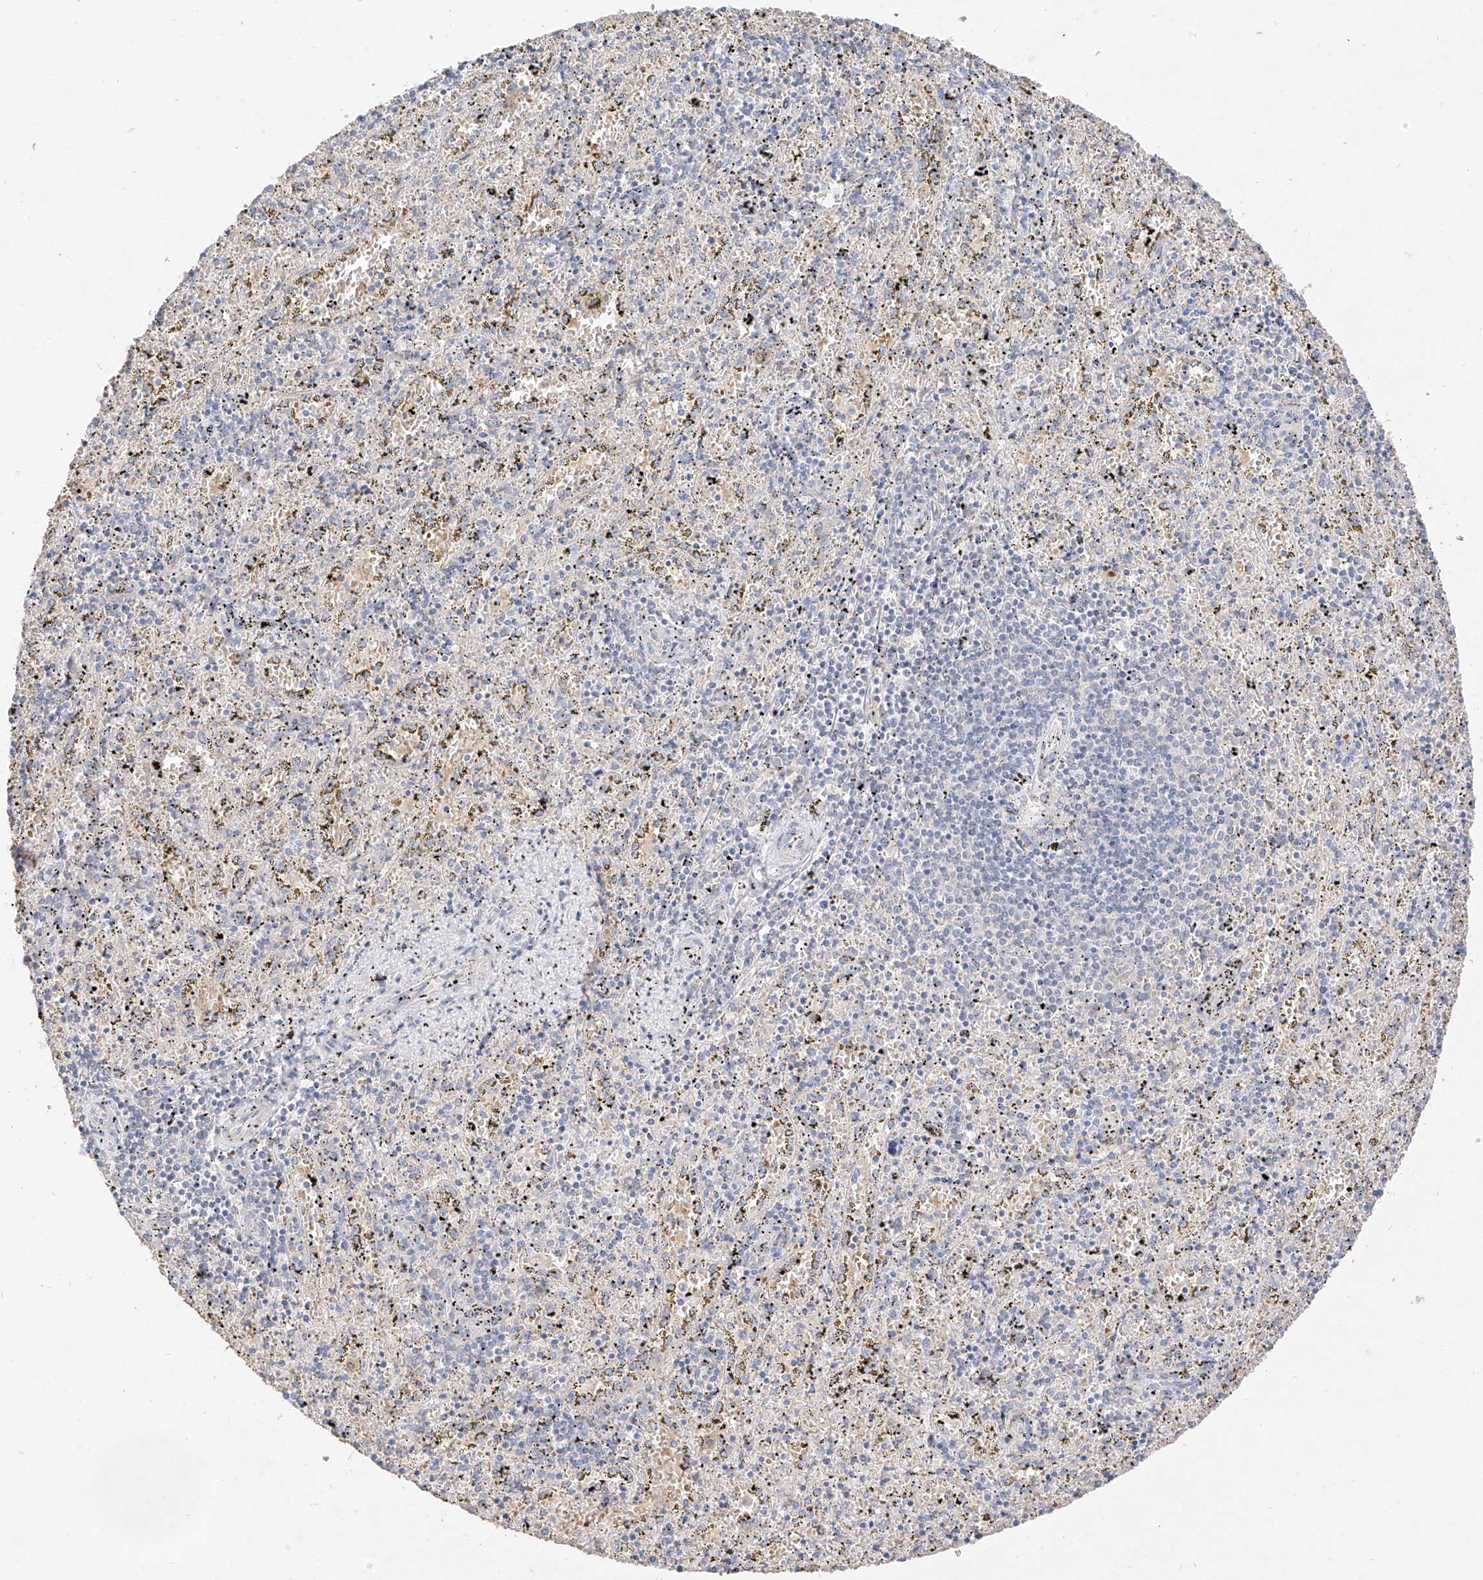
{"staining": {"intensity": "weak", "quantity": "<25%", "location": "cytoplasmic/membranous"}, "tissue": "spleen", "cell_type": "Cells in red pulp", "image_type": "normal", "snomed": [{"axis": "morphology", "description": "Normal tissue, NOS"}, {"axis": "topography", "description": "Spleen"}], "caption": "Cells in red pulp show no significant staining in unremarkable spleen. (Brightfield microscopy of DAB immunohistochemistry (IHC) at high magnification).", "gene": "ZZEF1", "patient": {"sex": "male", "age": 11}}